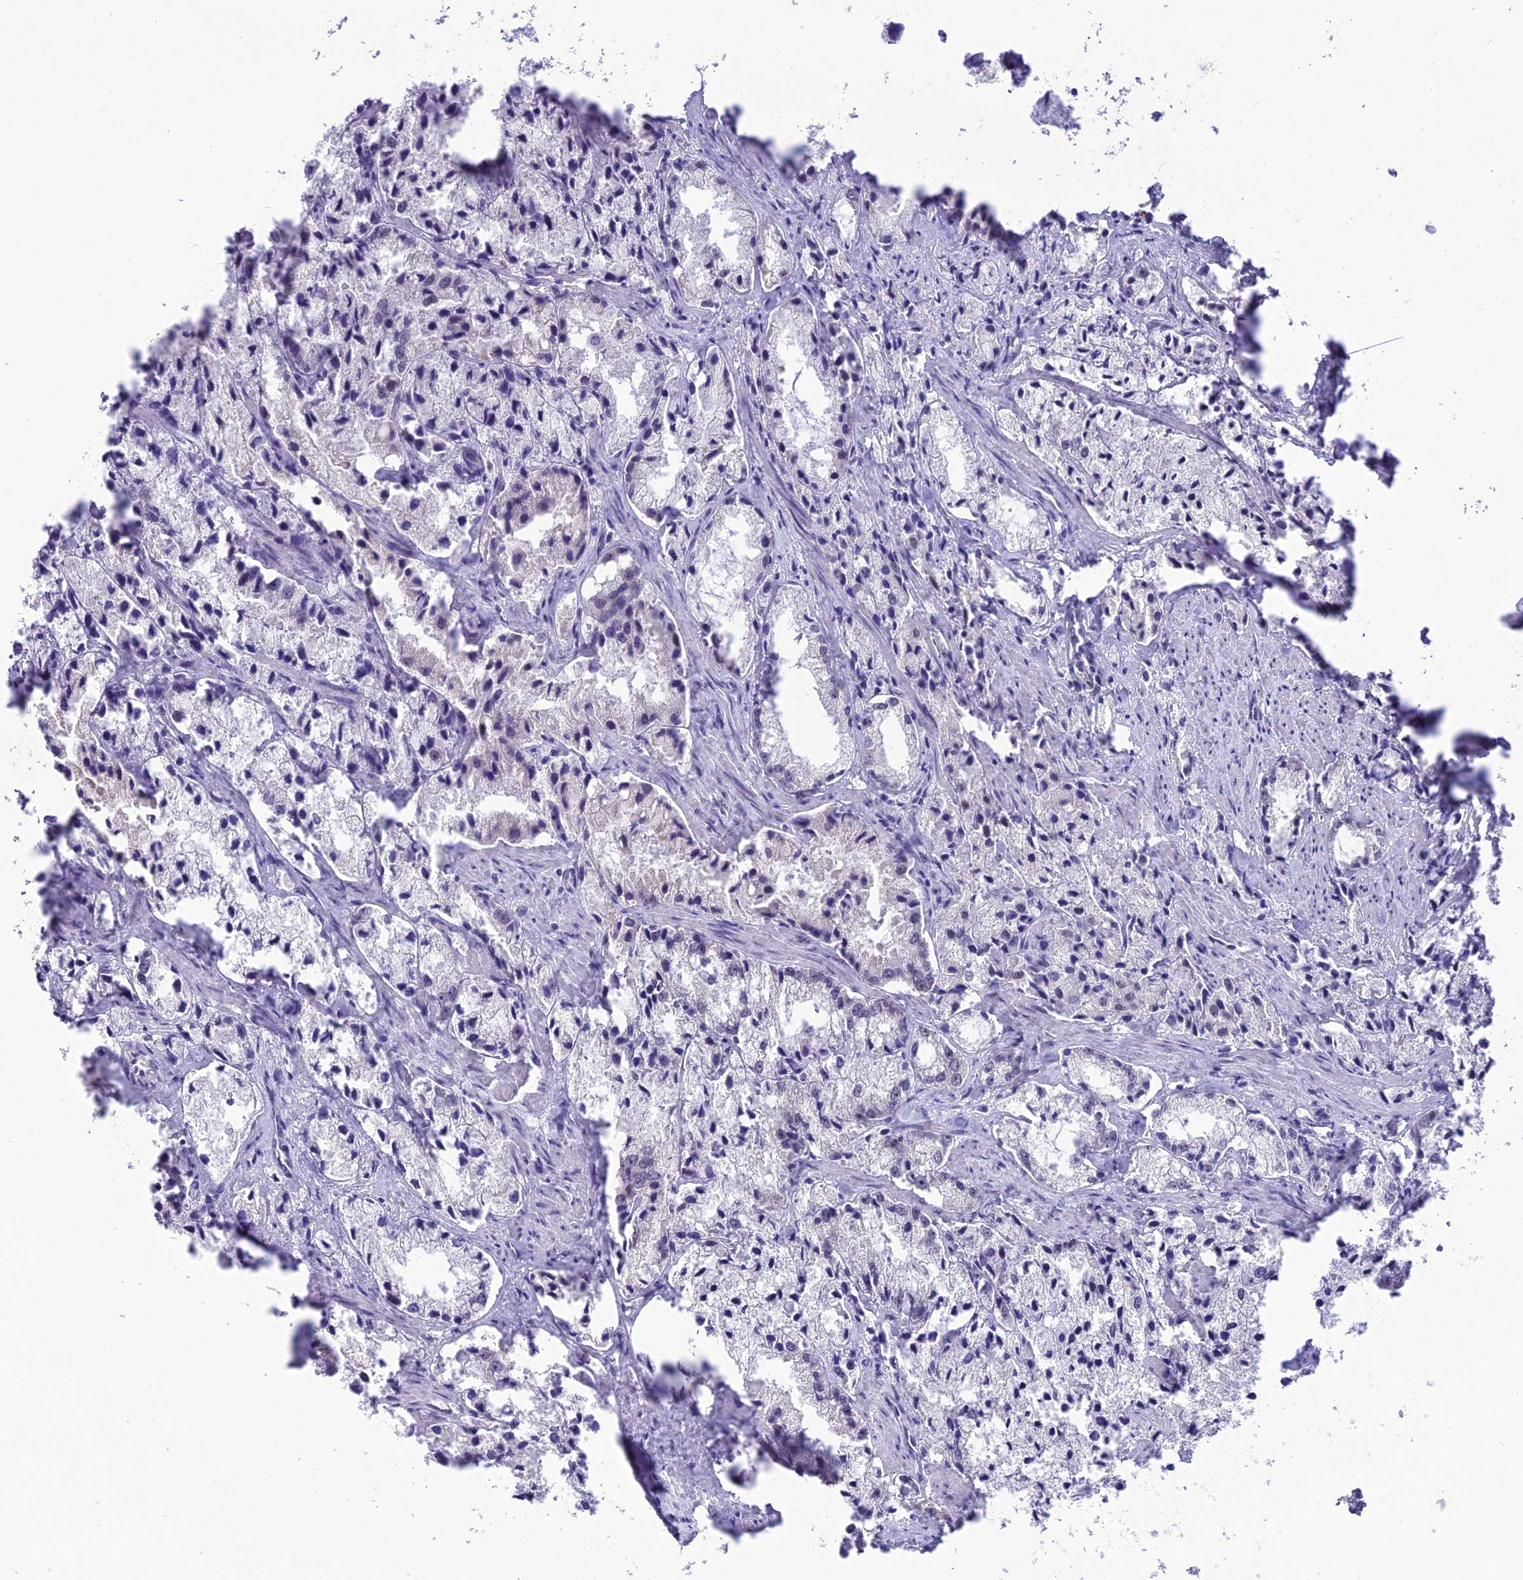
{"staining": {"intensity": "negative", "quantity": "none", "location": "none"}, "tissue": "prostate cancer", "cell_type": "Tumor cells", "image_type": "cancer", "snomed": [{"axis": "morphology", "description": "Adenocarcinoma, High grade"}, {"axis": "topography", "description": "Prostate"}], "caption": "IHC histopathology image of neoplastic tissue: human prostate cancer stained with DAB exhibits no significant protein staining in tumor cells.", "gene": "SH3RF3", "patient": {"sex": "male", "age": 66}}